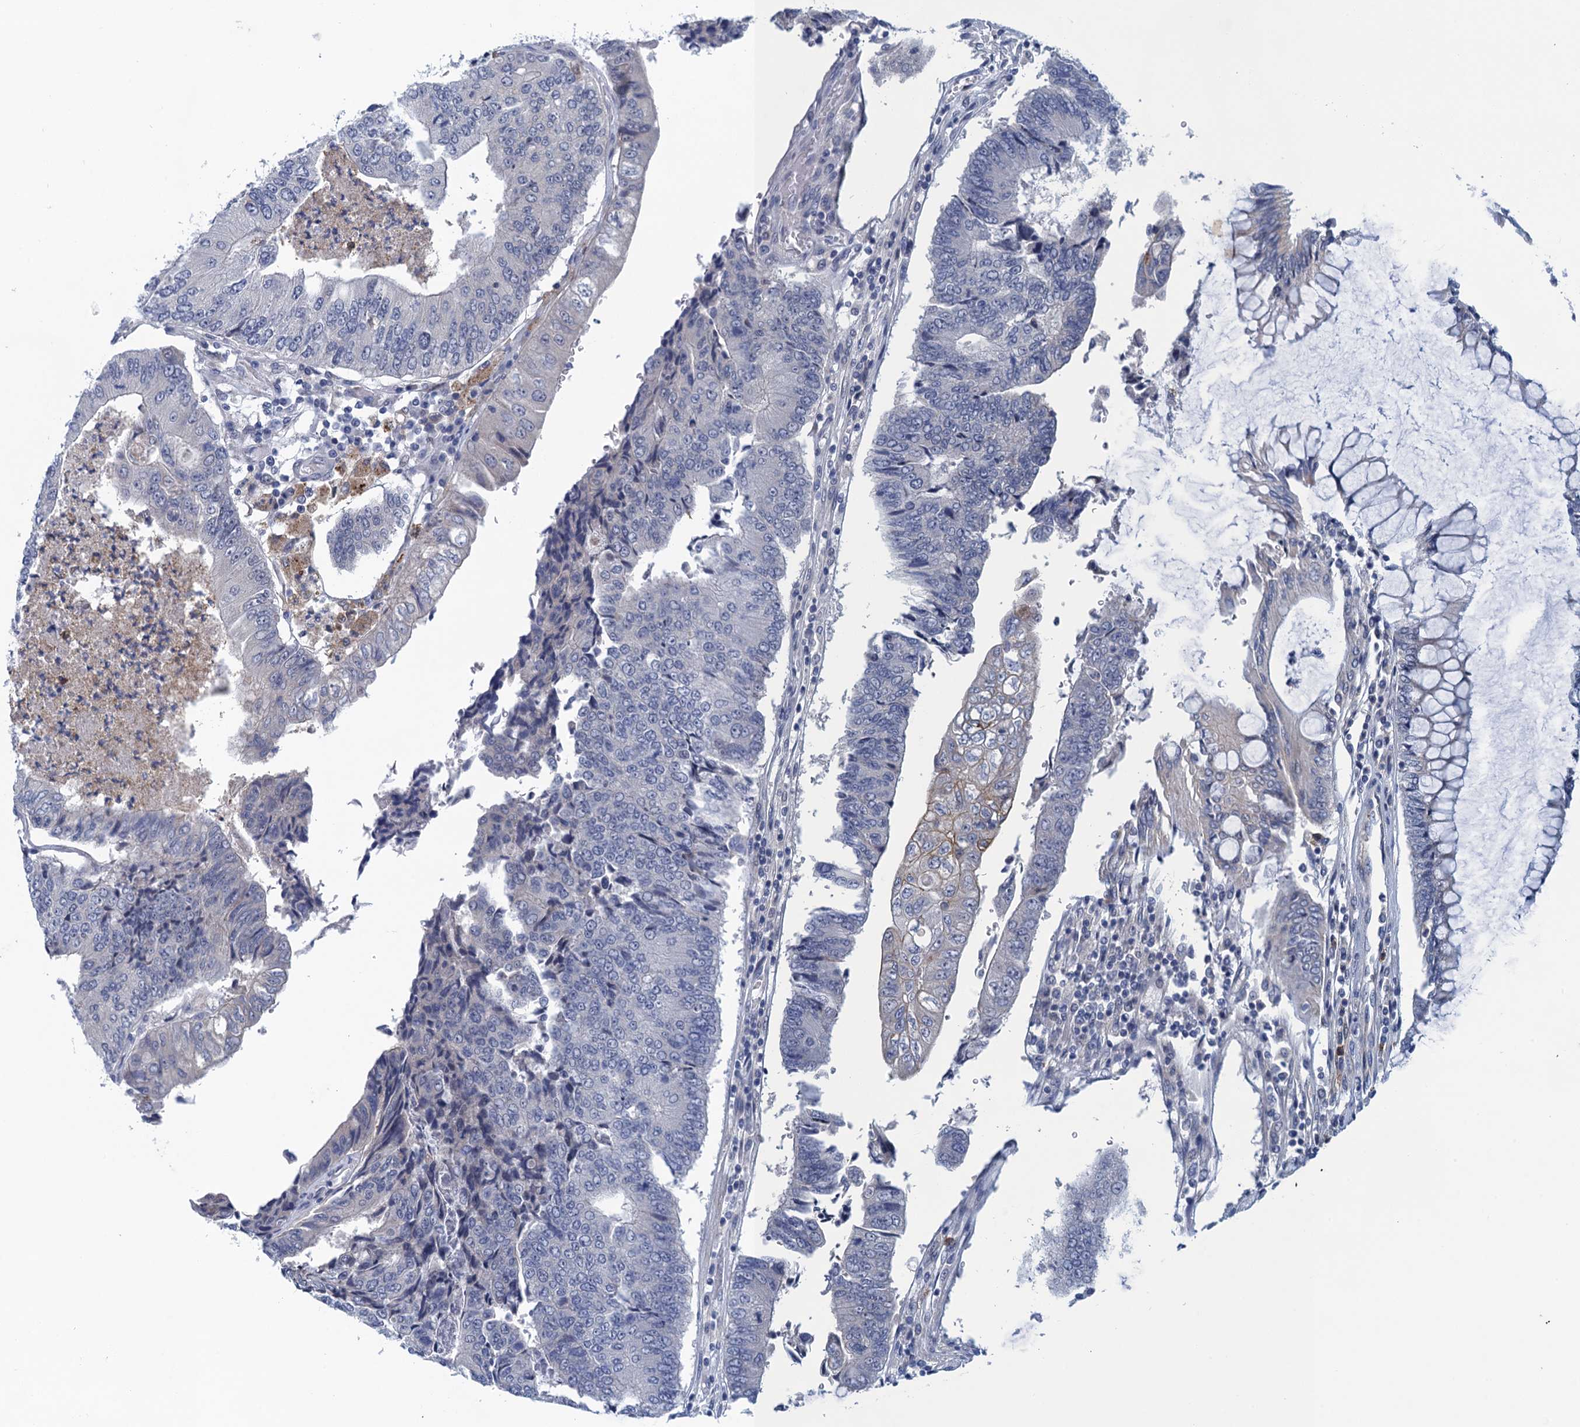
{"staining": {"intensity": "negative", "quantity": "none", "location": "none"}, "tissue": "colorectal cancer", "cell_type": "Tumor cells", "image_type": "cancer", "snomed": [{"axis": "morphology", "description": "Adenocarcinoma, NOS"}, {"axis": "topography", "description": "Colon"}], "caption": "DAB (3,3'-diaminobenzidine) immunohistochemical staining of adenocarcinoma (colorectal) shows no significant staining in tumor cells. The staining was performed using DAB (3,3'-diaminobenzidine) to visualize the protein expression in brown, while the nuclei were stained in blue with hematoxylin (Magnification: 20x).", "gene": "SCEL", "patient": {"sex": "female", "age": 67}}